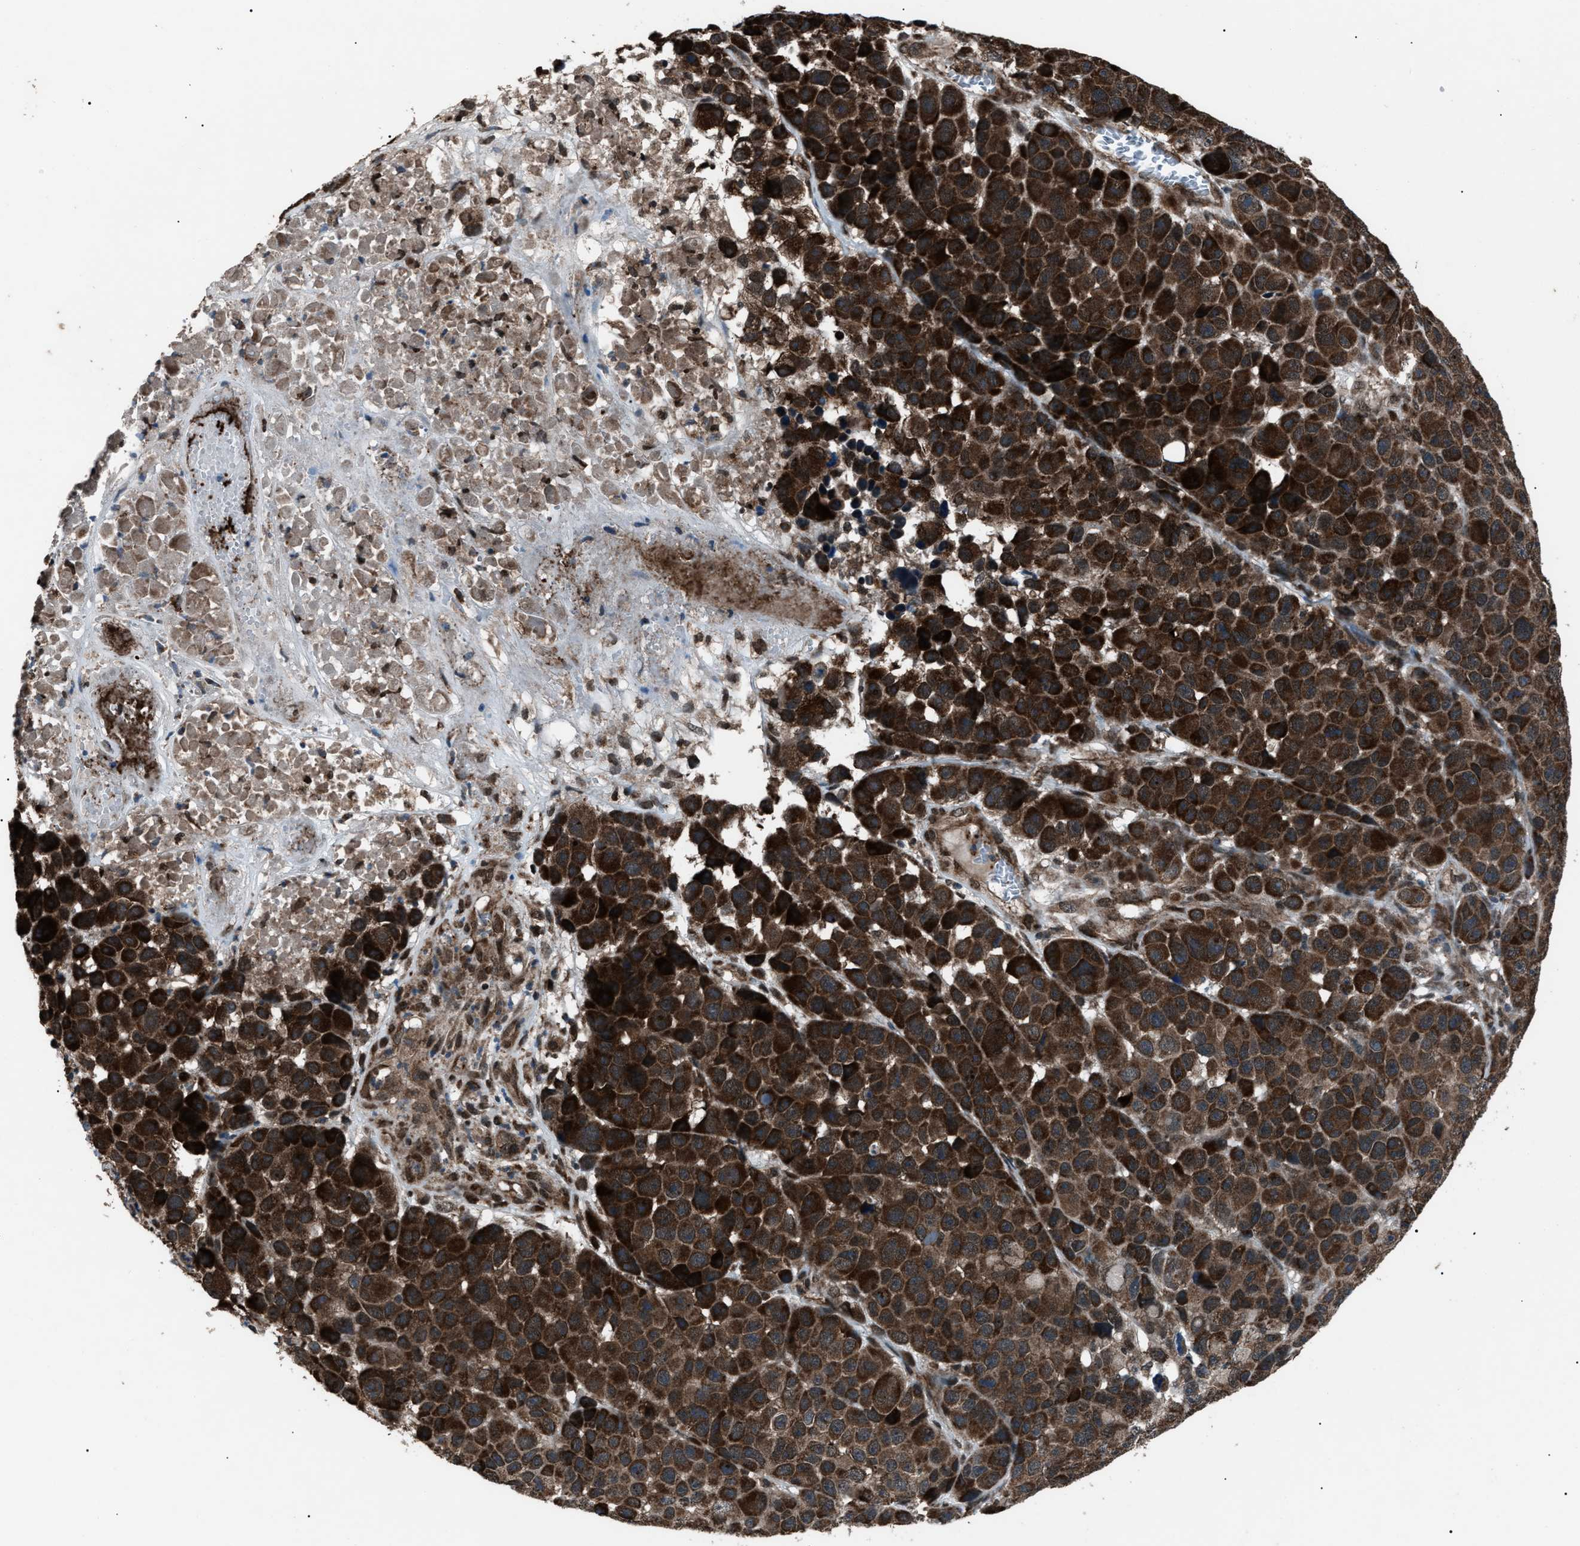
{"staining": {"intensity": "strong", "quantity": ">75%", "location": "cytoplasmic/membranous"}, "tissue": "melanoma", "cell_type": "Tumor cells", "image_type": "cancer", "snomed": [{"axis": "morphology", "description": "Malignant melanoma, NOS"}, {"axis": "topography", "description": "Skin"}], "caption": "Immunohistochemistry of human melanoma displays high levels of strong cytoplasmic/membranous positivity in about >75% of tumor cells.", "gene": "ZFAND2A", "patient": {"sex": "male", "age": 53}}